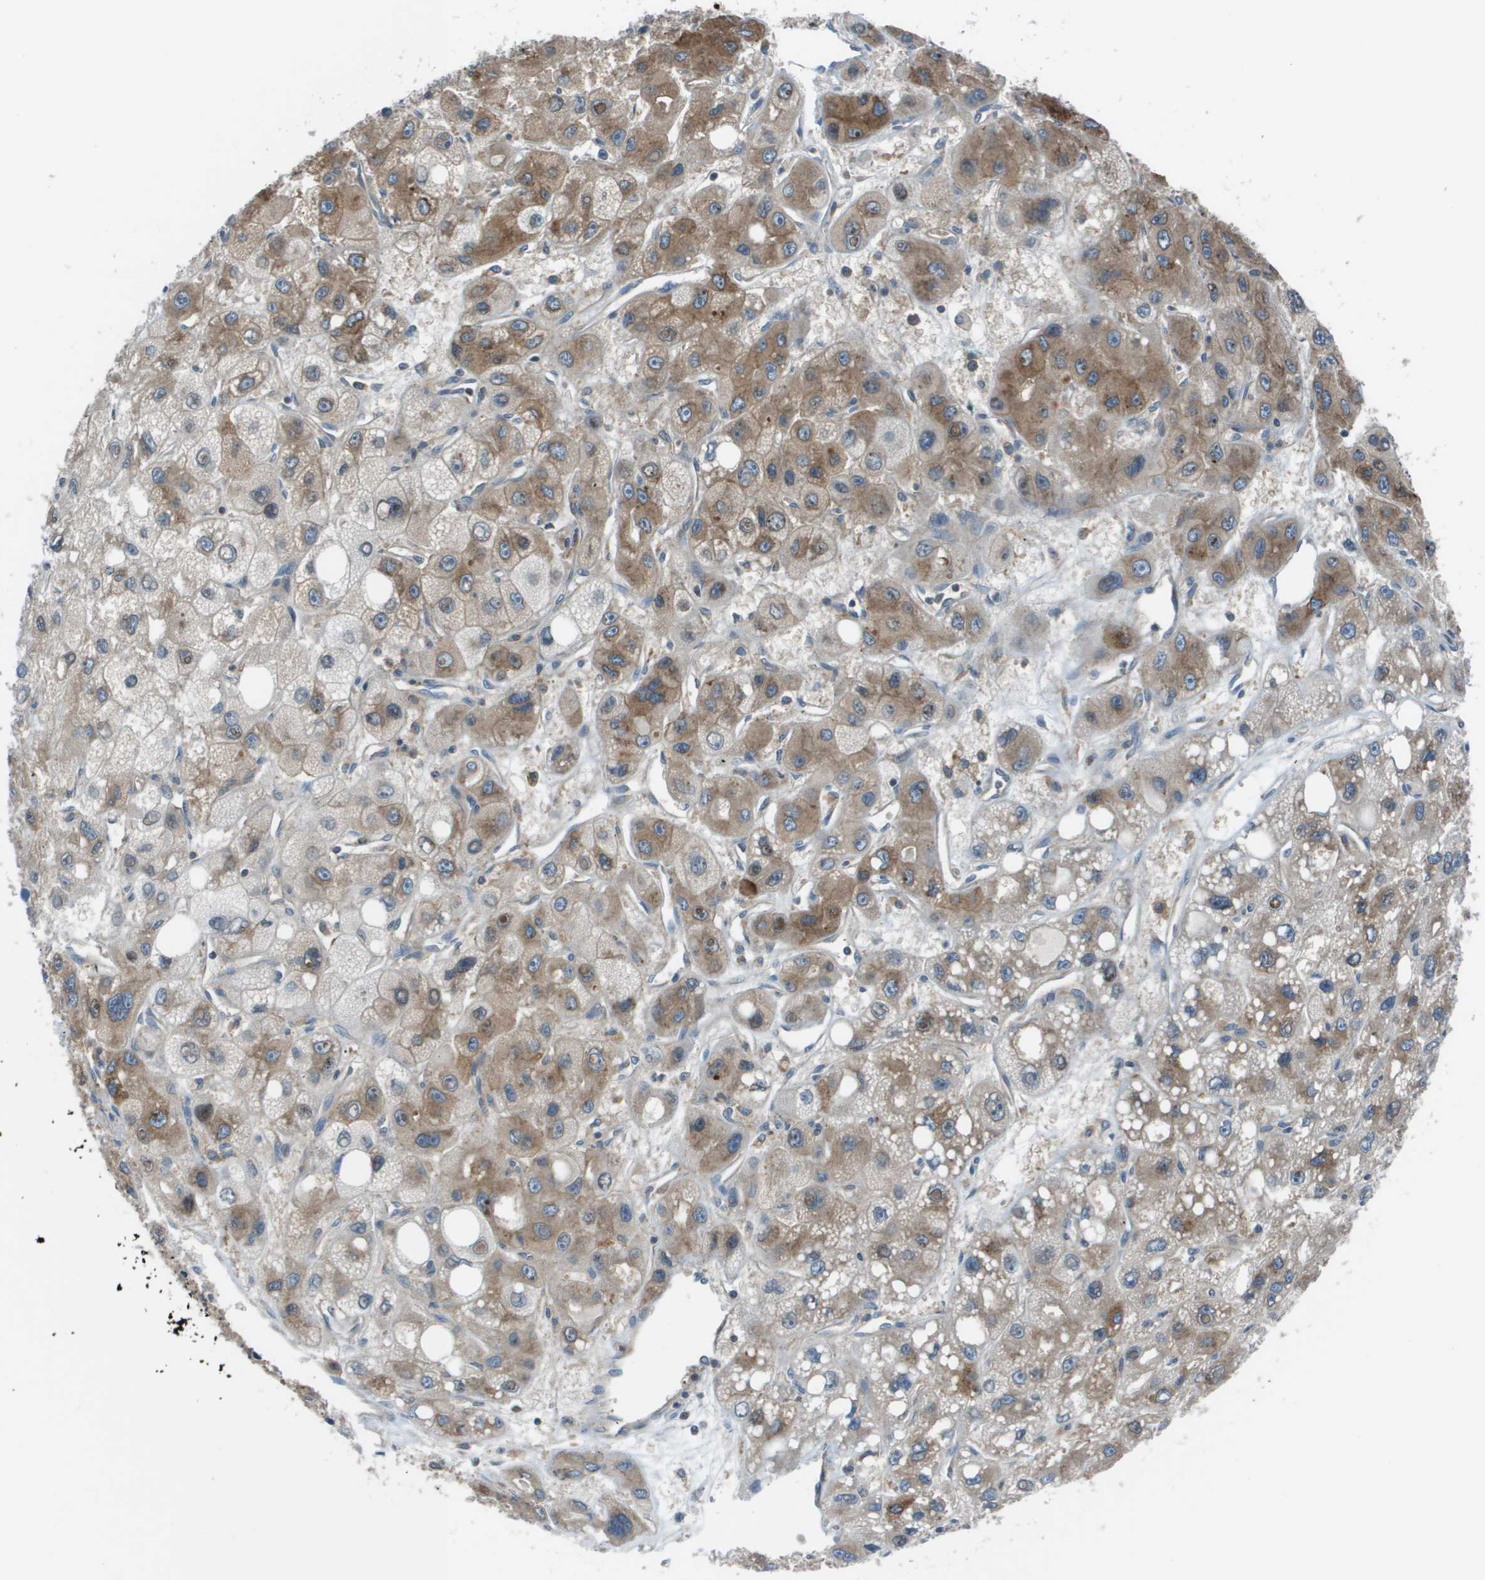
{"staining": {"intensity": "moderate", "quantity": "25%-75%", "location": "cytoplasmic/membranous"}, "tissue": "liver cancer", "cell_type": "Tumor cells", "image_type": "cancer", "snomed": [{"axis": "morphology", "description": "Carcinoma, Hepatocellular, NOS"}, {"axis": "topography", "description": "Liver"}], "caption": "Immunohistochemical staining of human hepatocellular carcinoma (liver) demonstrates medium levels of moderate cytoplasmic/membranous staining in approximately 25%-75% of tumor cells. Immunohistochemistry (ihc) stains the protein of interest in brown and the nuclei are stained blue.", "gene": "EIF3B", "patient": {"sex": "male", "age": 55}}